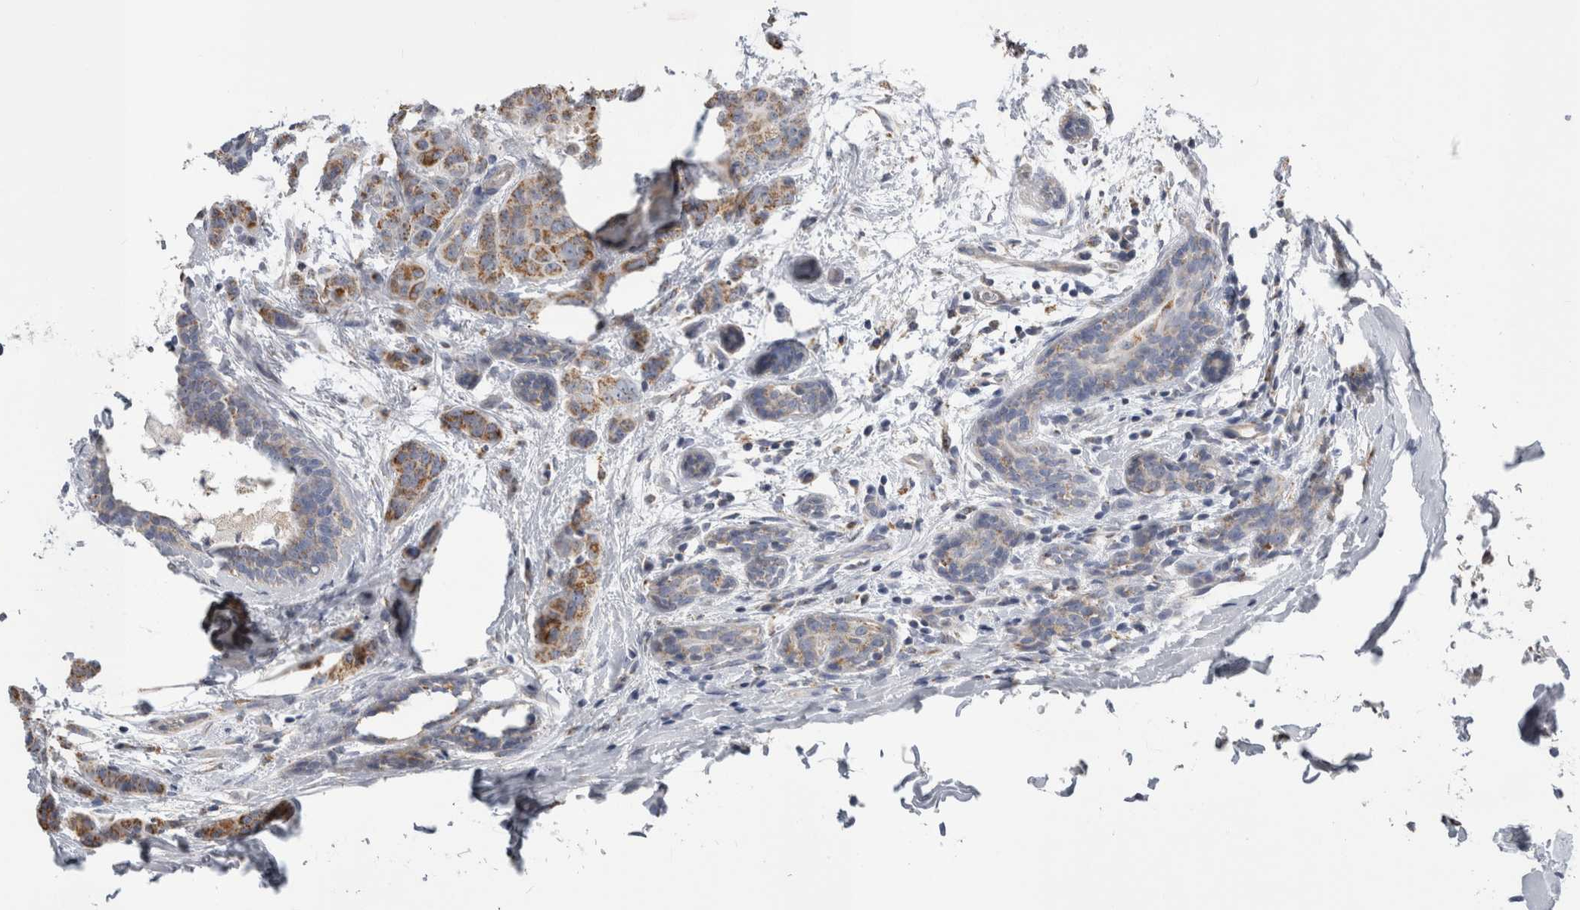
{"staining": {"intensity": "moderate", "quantity": ">75%", "location": "cytoplasmic/membranous"}, "tissue": "breast cancer", "cell_type": "Tumor cells", "image_type": "cancer", "snomed": [{"axis": "morphology", "description": "Normal tissue, NOS"}, {"axis": "morphology", "description": "Duct carcinoma"}, {"axis": "topography", "description": "Breast"}], "caption": "Immunohistochemistry (DAB (3,3'-diaminobenzidine)) staining of breast infiltrating ductal carcinoma reveals moderate cytoplasmic/membranous protein expression in about >75% of tumor cells.", "gene": "DHRS4", "patient": {"sex": "female", "age": 40}}